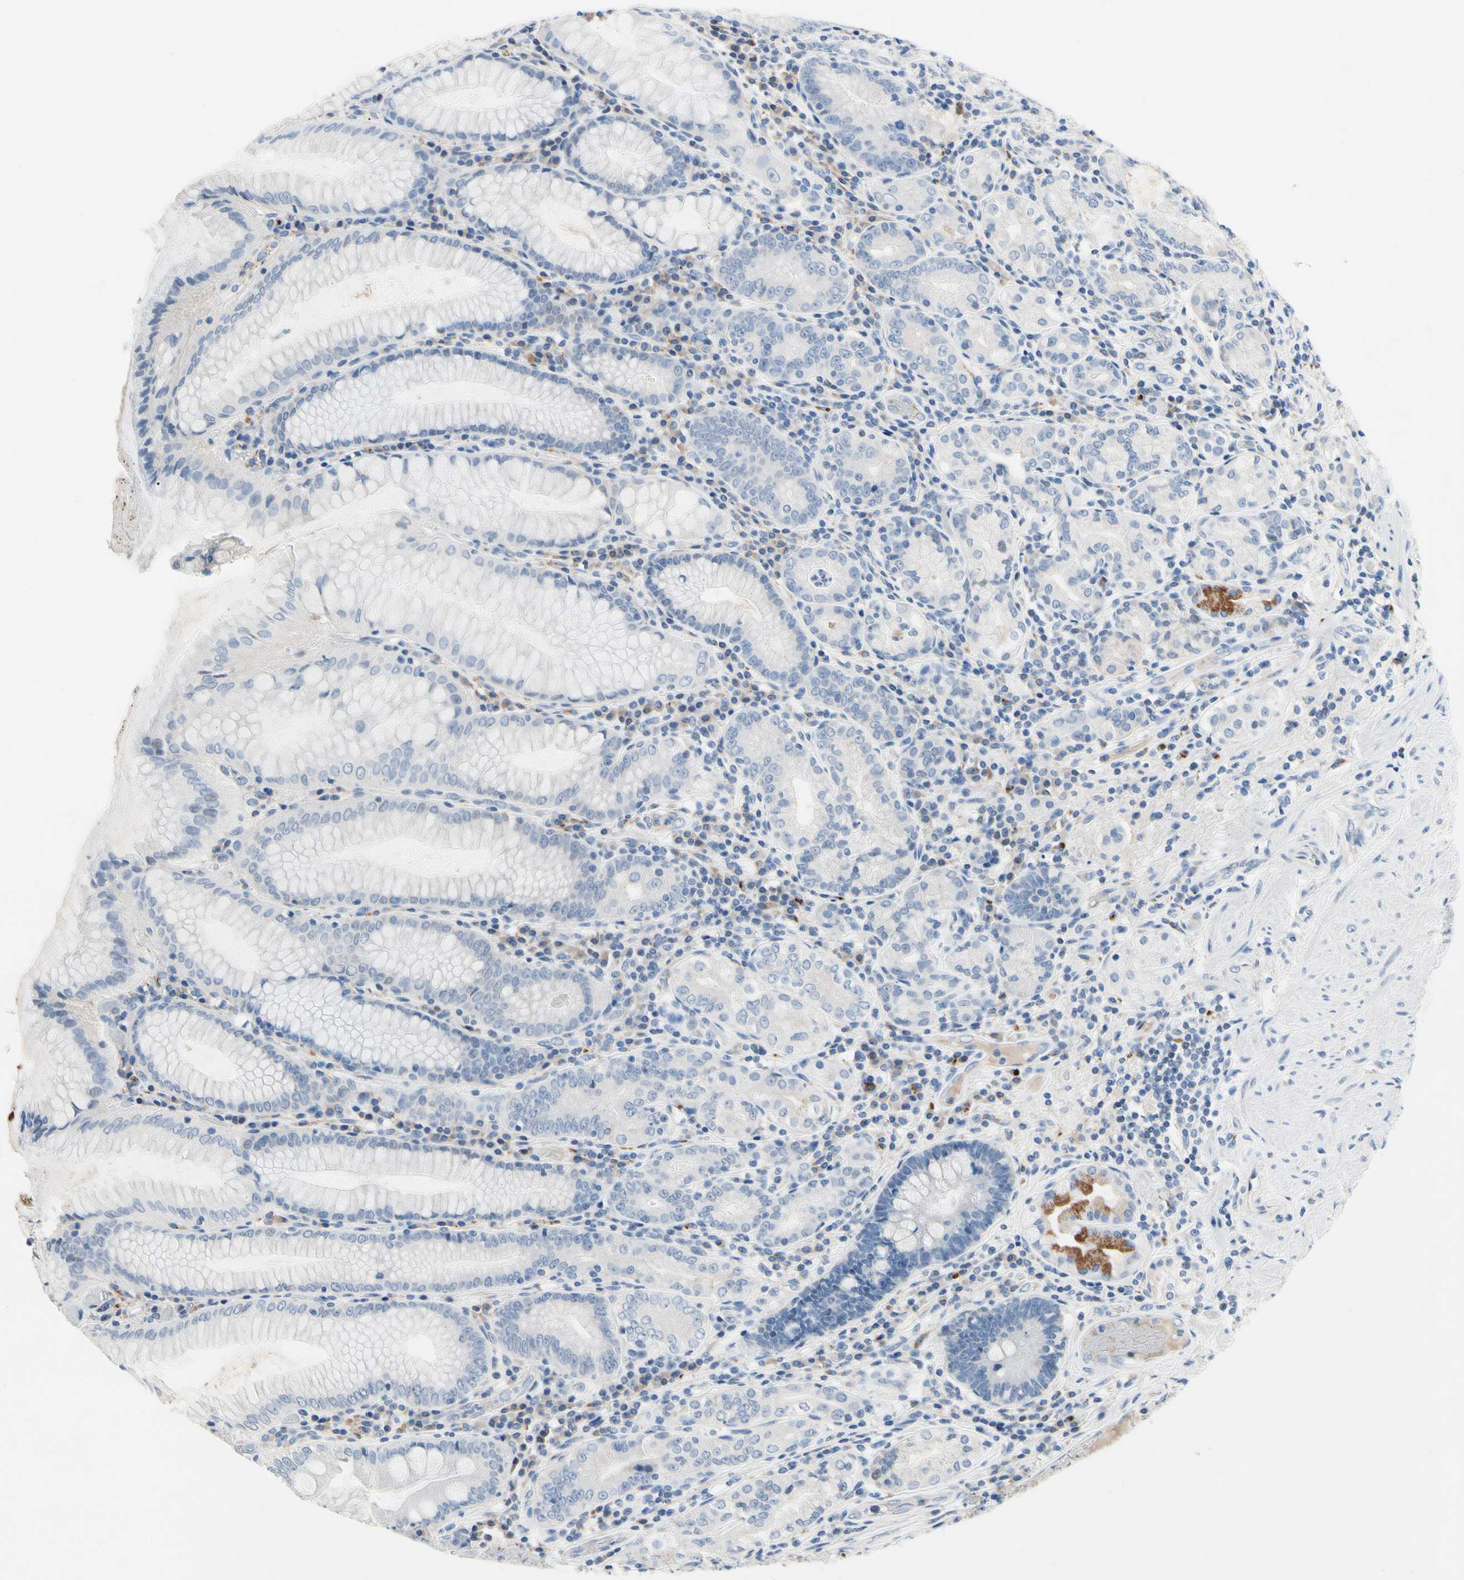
{"staining": {"intensity": "moderate", "quantity": "<25%", "location": "cytoplasmic/membranous"}, "tissue": "stomach", "cell_type": "Glandular cells", "image_type": "normal", "snomed": [{"axis": "morphology", "description": "Normal tissue, NOS"}, {"axis": "topography", "description": "Stomach, lower"}], "caption": "Moderate cytoplasmic/membranous staining for a protein is seen in approximately <25% of glandular cells of benign stomach using IHC.", "gene": "RETSAT", "patient": {"sex": "female", "age": 76}}